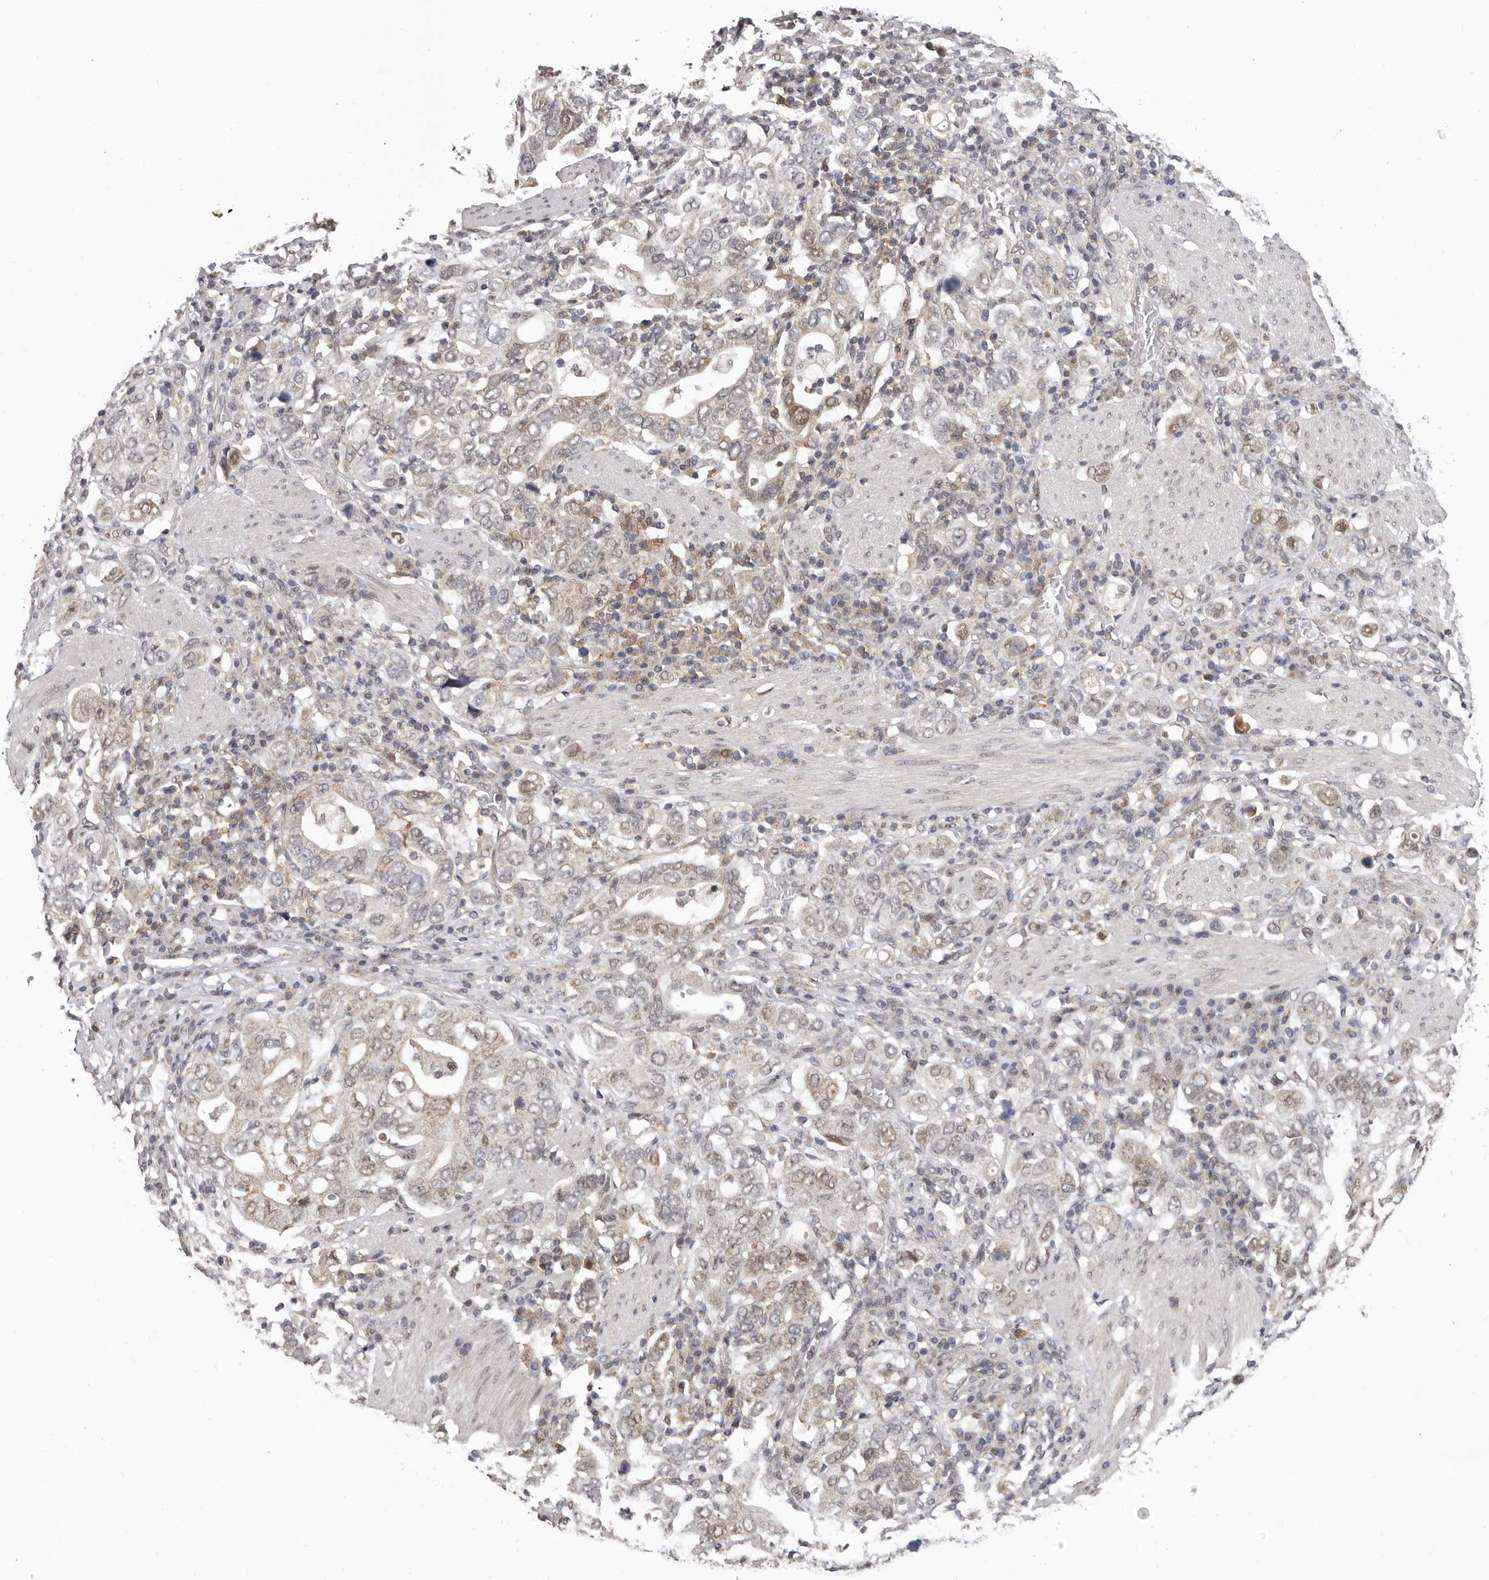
{"staining": {"intensity": "weak", "quantity": "25%-75%", "location": "cytoplasmic/membranous,nuclear"}, "tissue": "stomach cancer", "cell_type": "Tumor cells", "image_type": "cancer", "snomed": [{"axis": "morphology", "description": "Adenocarcinoma, NOS"}, {"axis": "topography", "description": "Stomach, upper"}], "caption": "Immunohistochemical staining of stomach cancer (adenocarcinoma) demonstrates low levels of weak cytoplasmic/membranous and nuclear staining in about 25%-75% of tumor cells. Immunohistochemistry (ihc) stains the protein of interest in brown and the nuclei are stained blue.", "gene": "MOGAT2", "patient": {"sex": "male", "age": 62}}